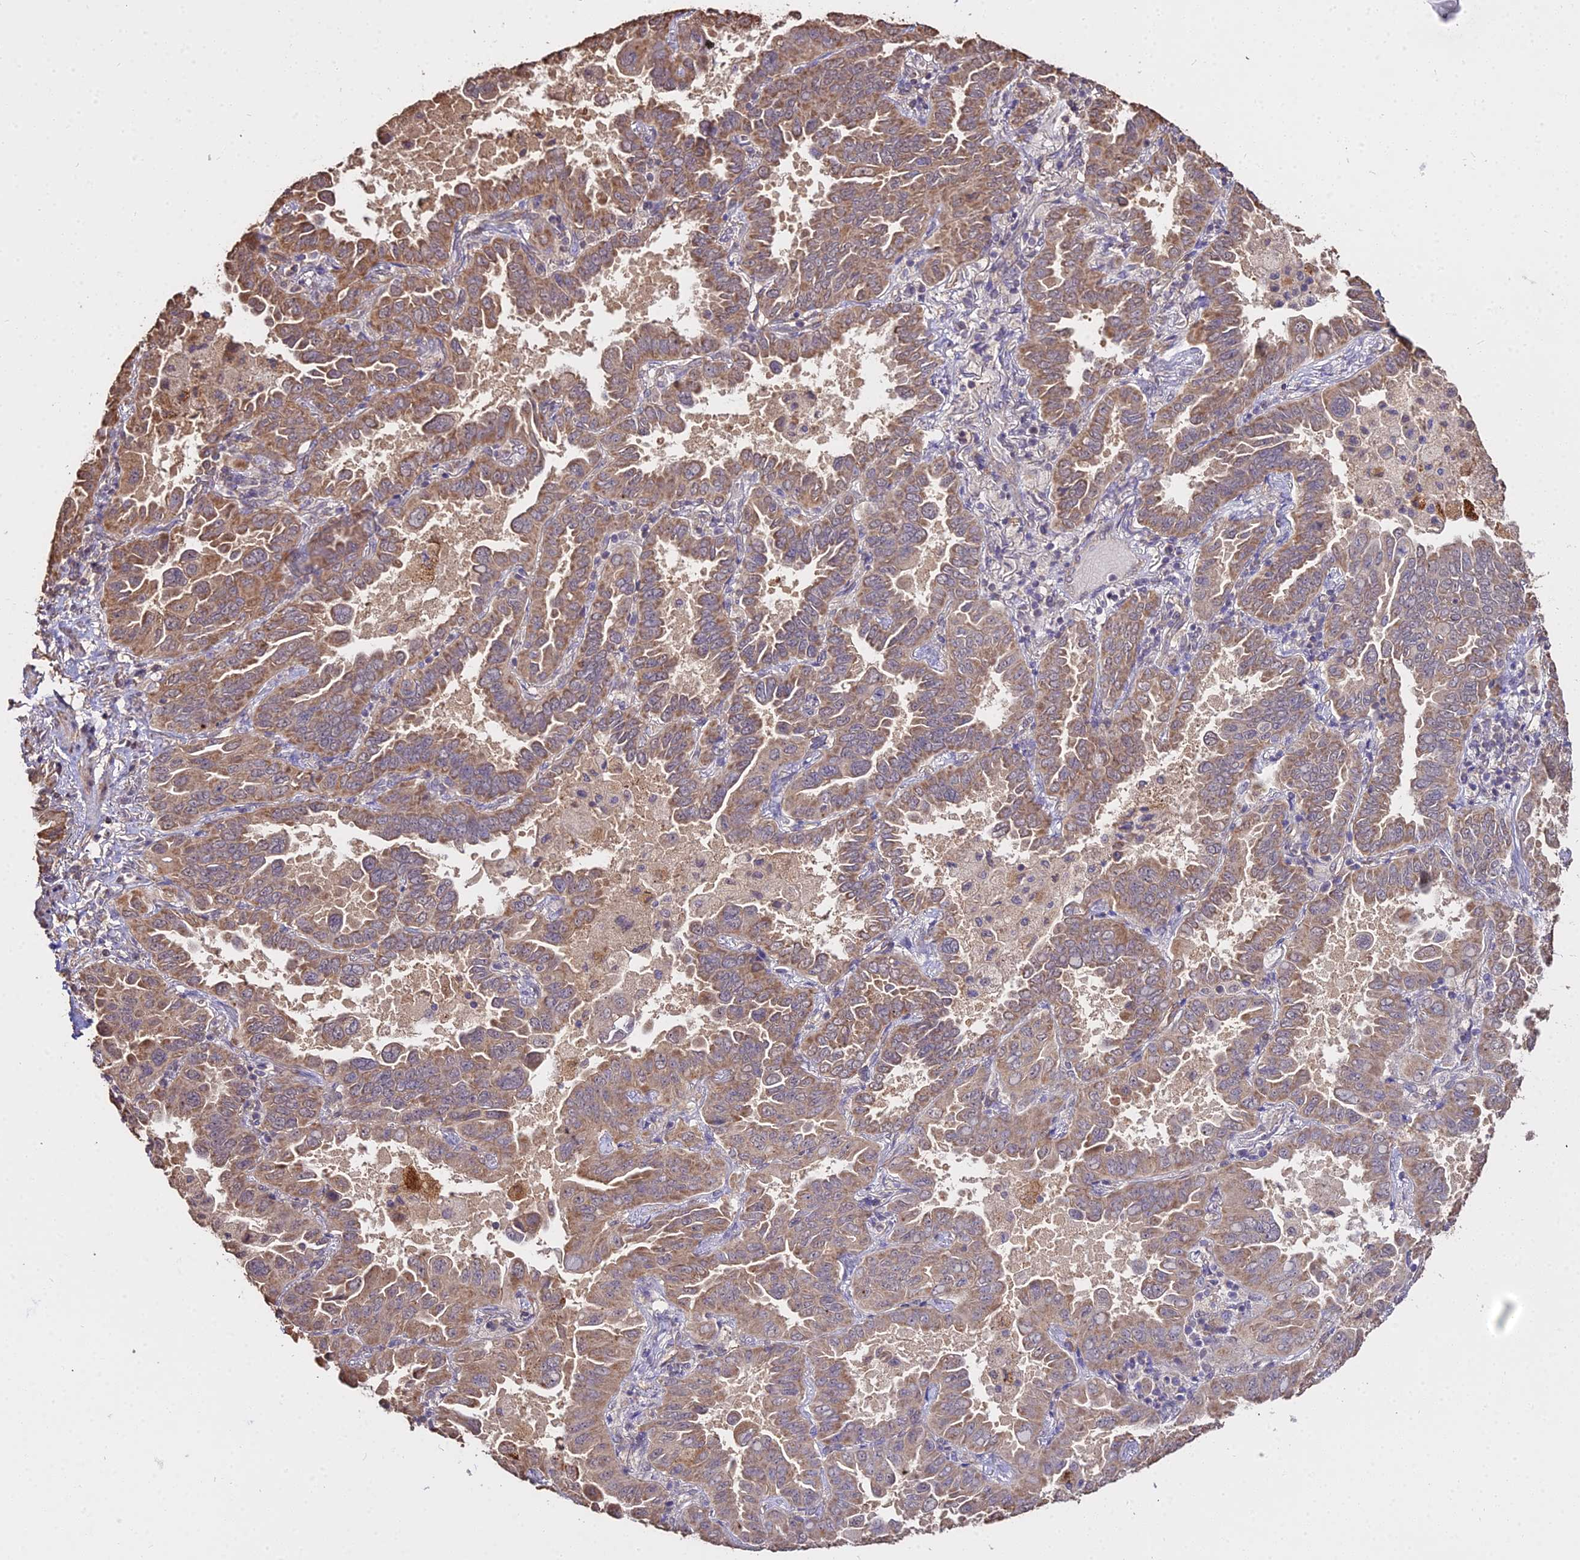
{"staining": {"intensity": "moderate", "quantity": ">75%", "location": "cytoplasmic/membranous"}, "tissue": "lung cancer", "cell_type": "Tumor cells", "image_type": "cancer", "snomed": [{"axis": "morphology", "description": "Adenocarcinoma, NOS"}, {"axis": "topography", "description": "Lung"}], "caption": "A medium amount of moderate cytoplasmic/membranous expression is identified in about >75% of tumor cells in lung adenocarcinoma tissue.", "gene": "METTL13", "patient": {"sex": "male", "age": 64}}